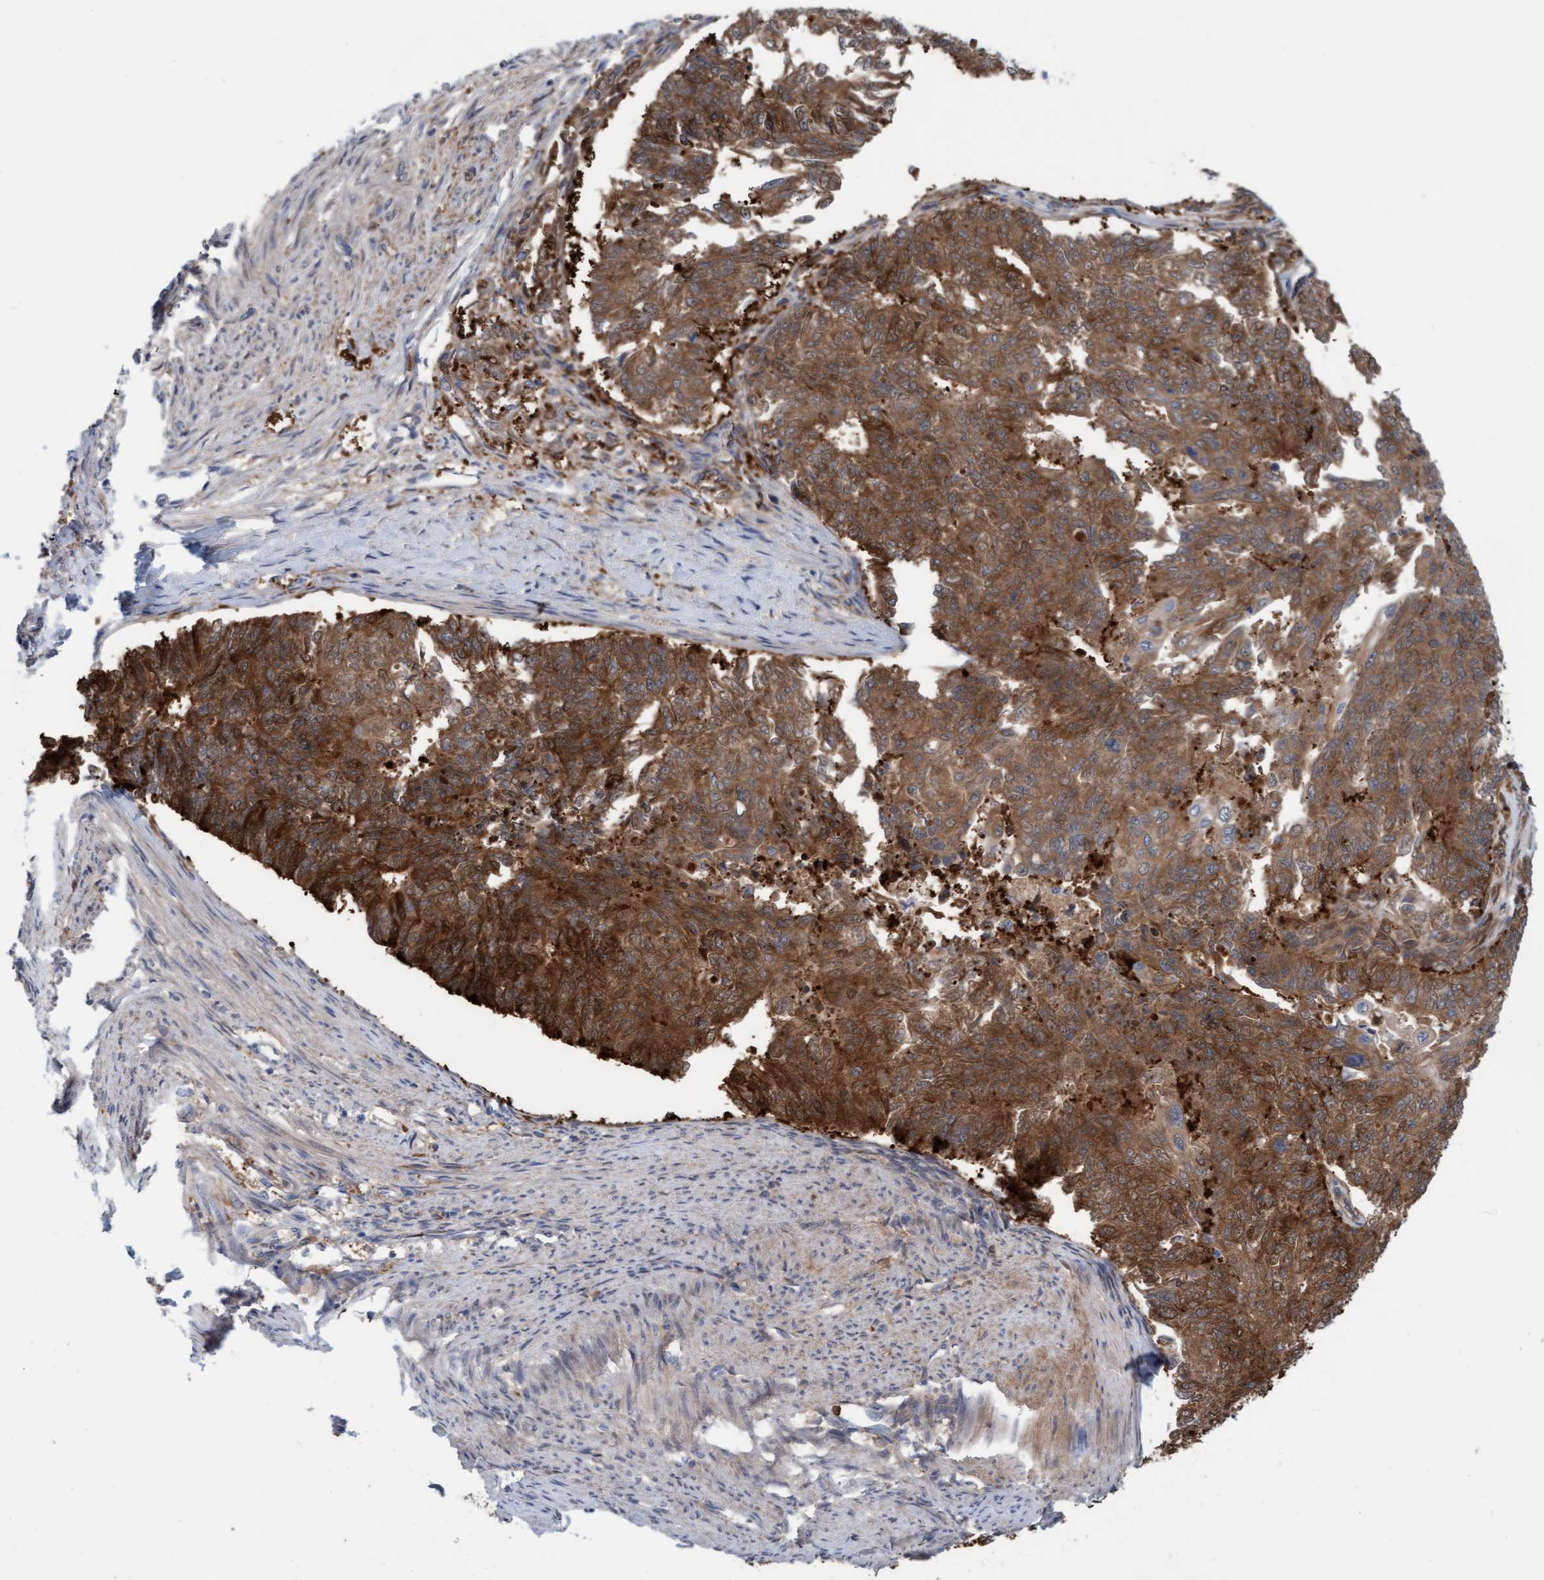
{"staining": {"intensity": "strong", "quantity": ">75%", "location": "cytoplasmic/membranous"}, "tissue": "endometrial cancer", "cell_type": "Tumor cells", "image_type": "cancer", "snomed": [{"axis": "morphology", "description": "Adenocarcinoma, NOS"}, {"axis": "topography", "description": "Endometrium"}], "caption": "The histopathology image displays staining of adenocarcinoma (endometrial), revealing strong cytoplasmic/membranous protein positivity (brown color) within tumor cells. (DAB (3,3'-diaminobenzidine) = brown stain, brightfield microscopy at high magnification).", "gene": "KLHL25", "patient": {"sex": "female", "age": 32}}